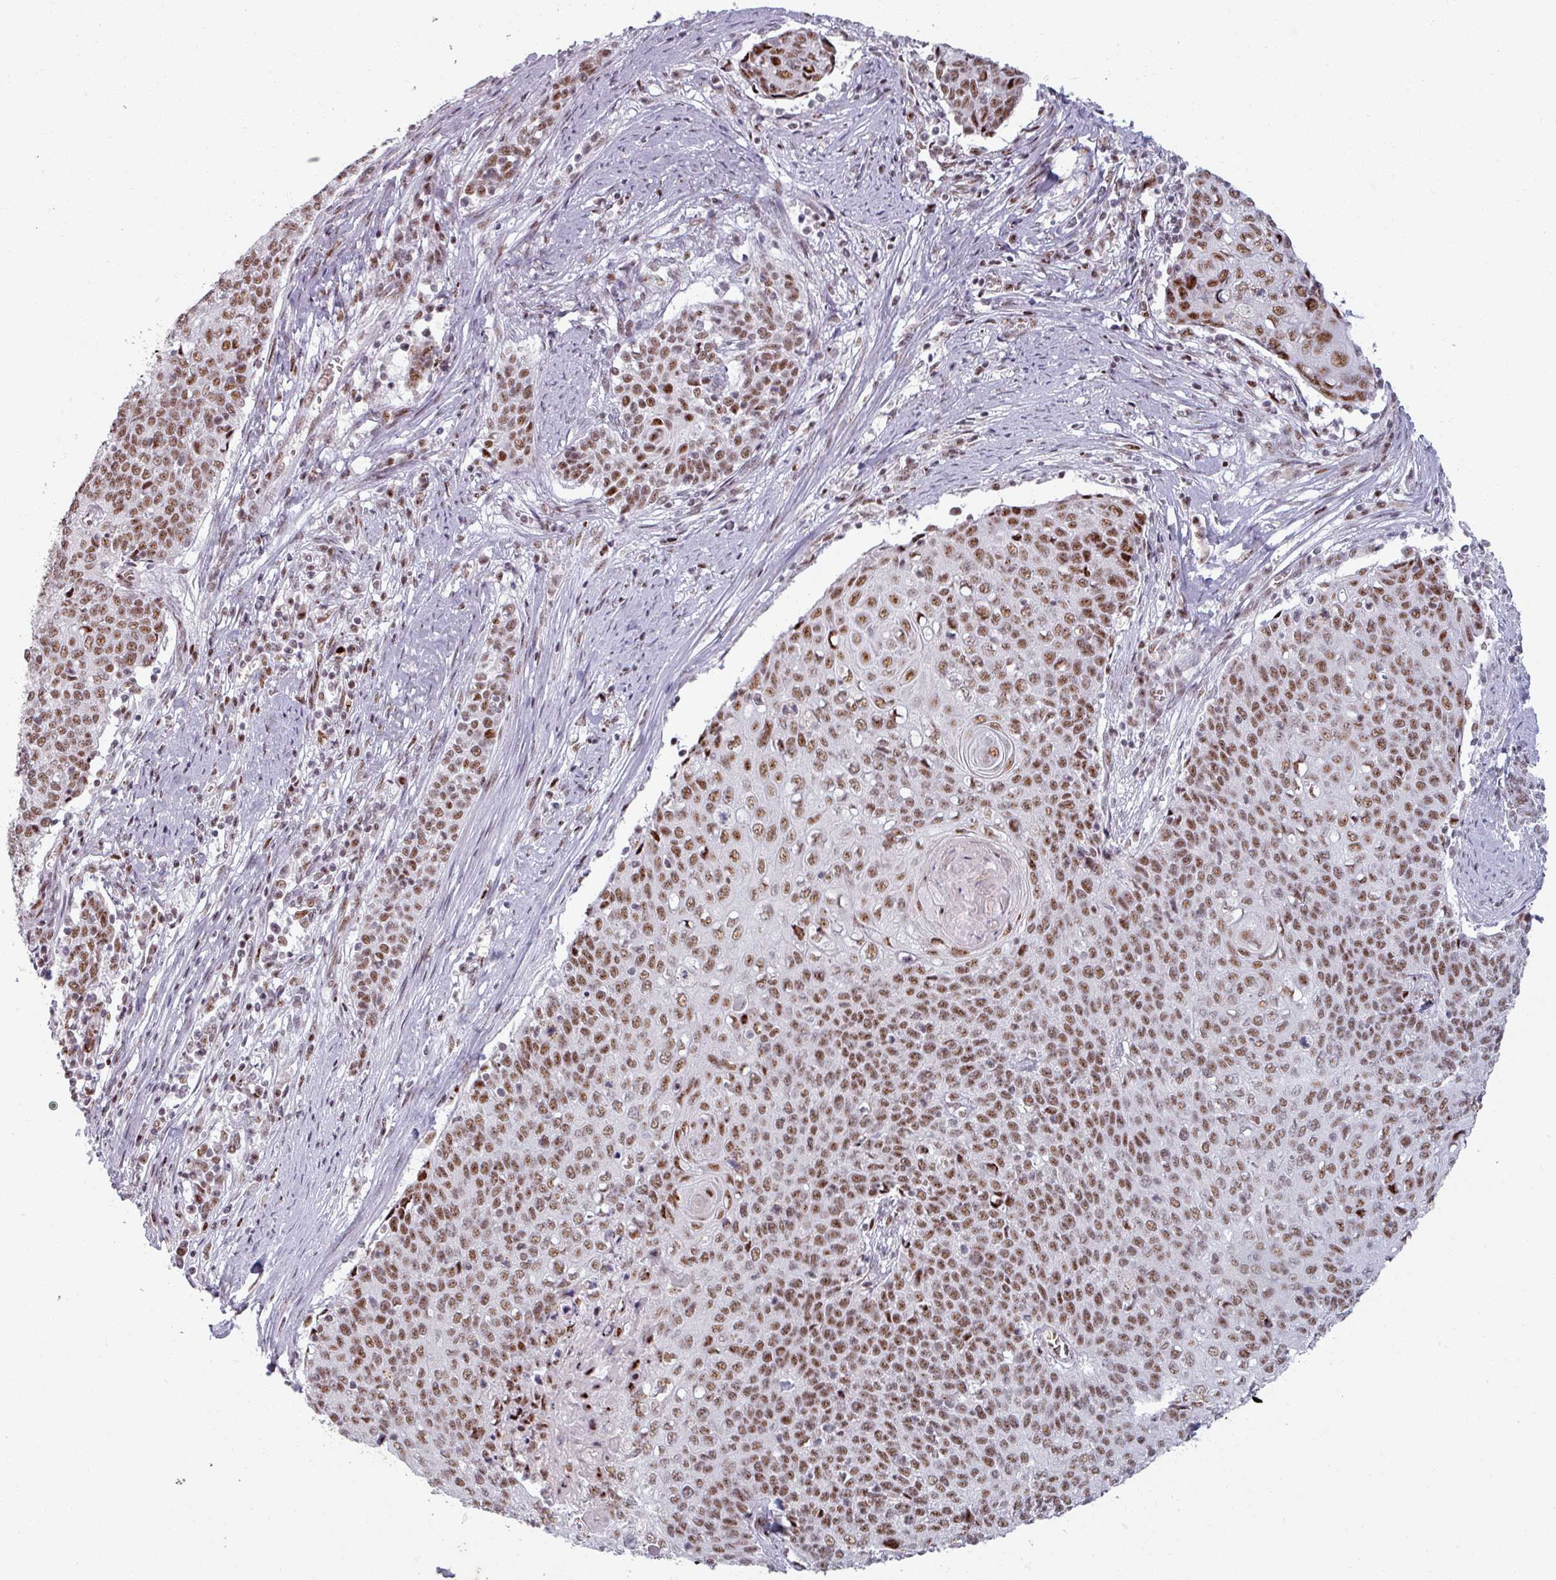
{"staining": {"intensity": "moderate", "quantity": ">75%", "location": "nuclear"}, "tissue": "cervical cancer", "cell_type": "Tumor cells", "image_type": "cancer", "snomed": [{"axis": "morphology", "description": "Squamous cell carcinoma, NOS"}, {"axis": "topography", "description": "Cervix"}], "caption": "Squamous cell carcinoma (cervical) stained with a brown dye exhibits moderate nuclear positive positivity in about >75% of tumor cells.", "gene": "NCOR1", "patient": {"sex": "female", "age": 39}}